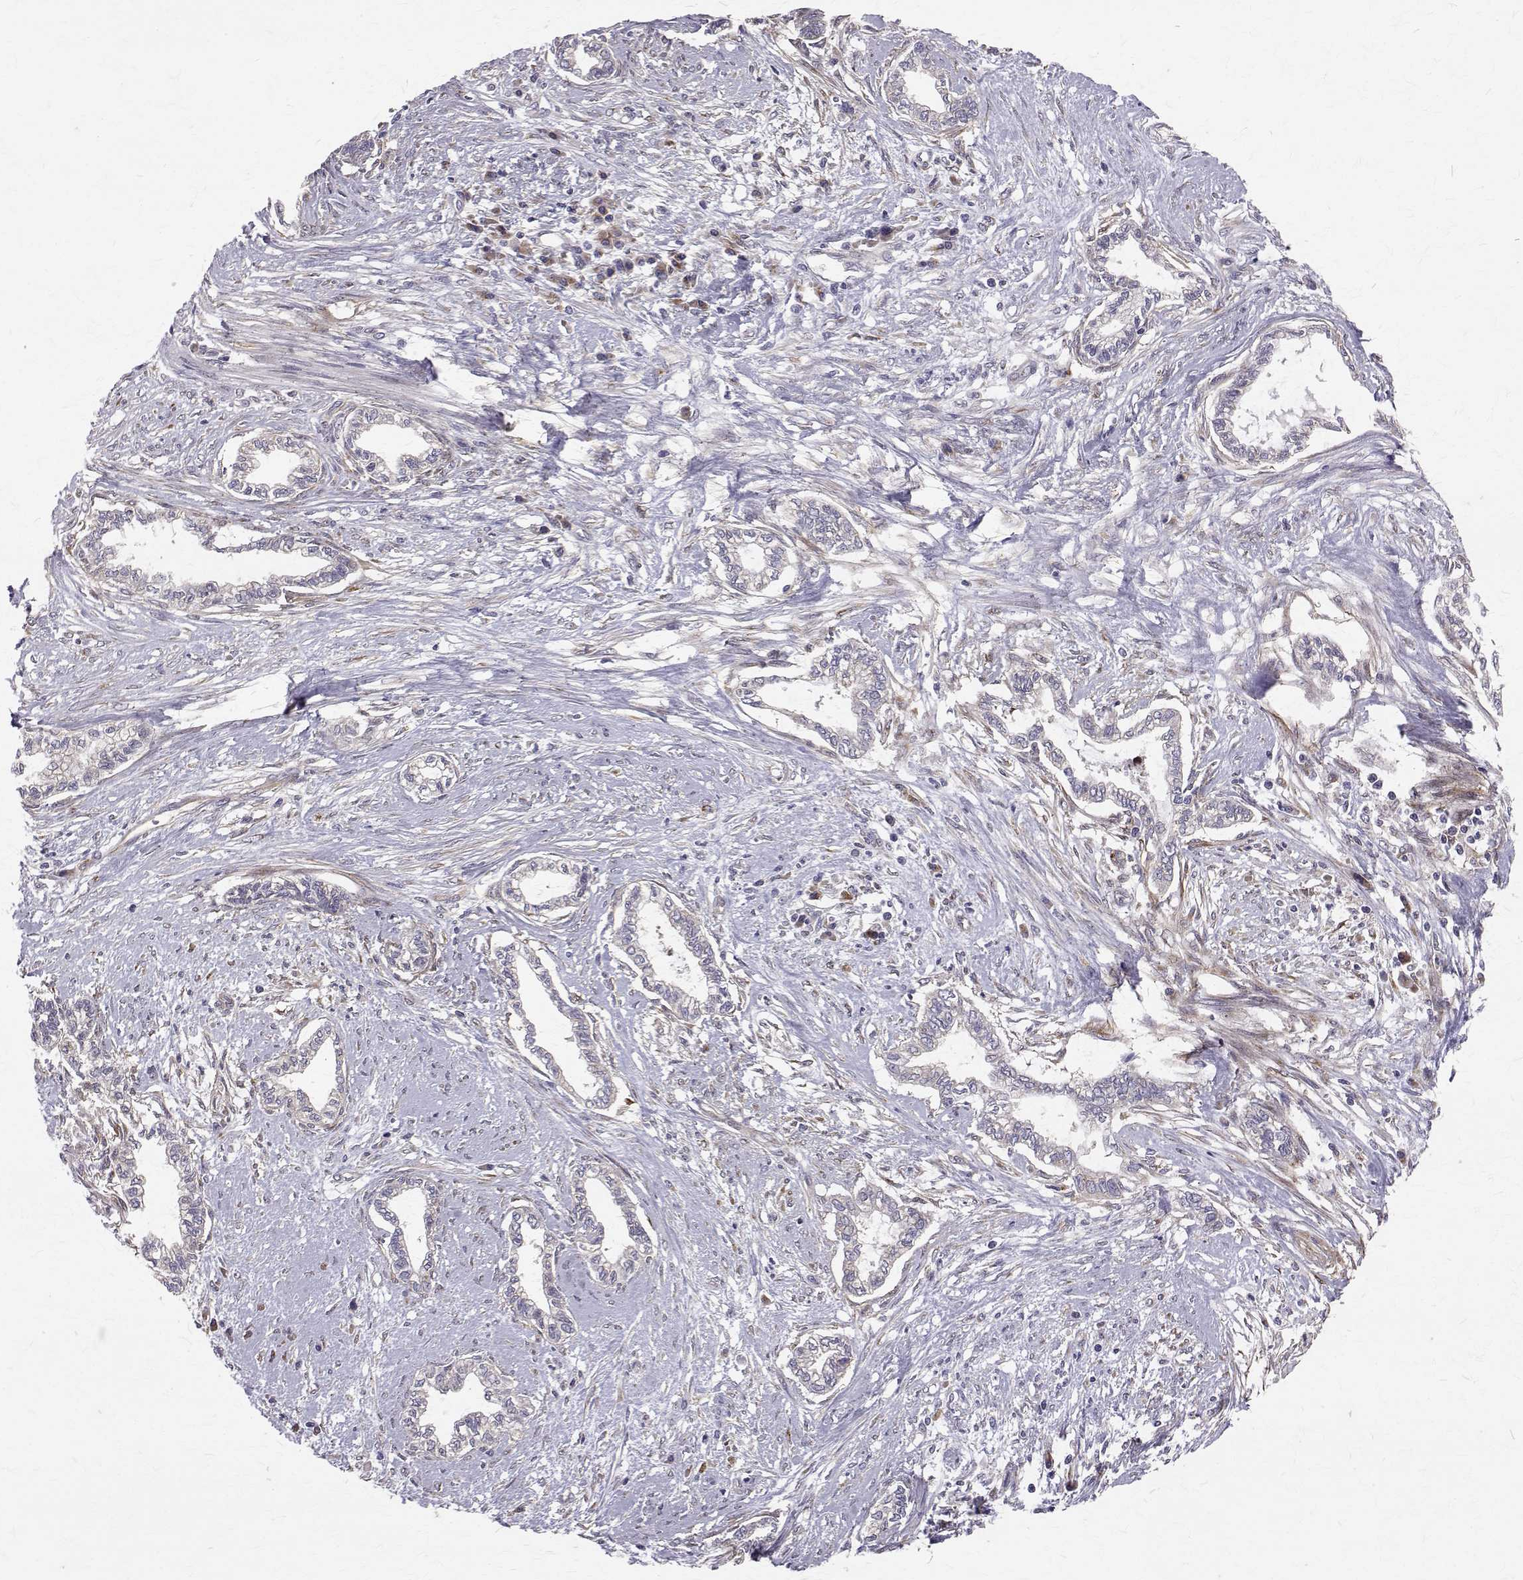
{"staining": {"intensity": "negative", "quantity": "none", "location": "none"}, "tissue": "cervical cancer", "cell_type": "Tumor cells", "image_type": "cancer", "snomed": [{"axis": "morphology", "description": "Adenocarcinoma, NOS"}, {"axis": "topography", "description": "Cervix"}], "caption": "A high-resolution micrograph shows immunohistochemistry (IHC) staining of cervical cancer, which demonstrates no significant staining in tumor cells. The staining is performed using DAB (3,3'-diaminobenzidine) brown chromogen with nuclei counter-stained in using hematoxylin.", "gene": "ARFGAP1", "patient": {"sex": "female", "age": 62}}